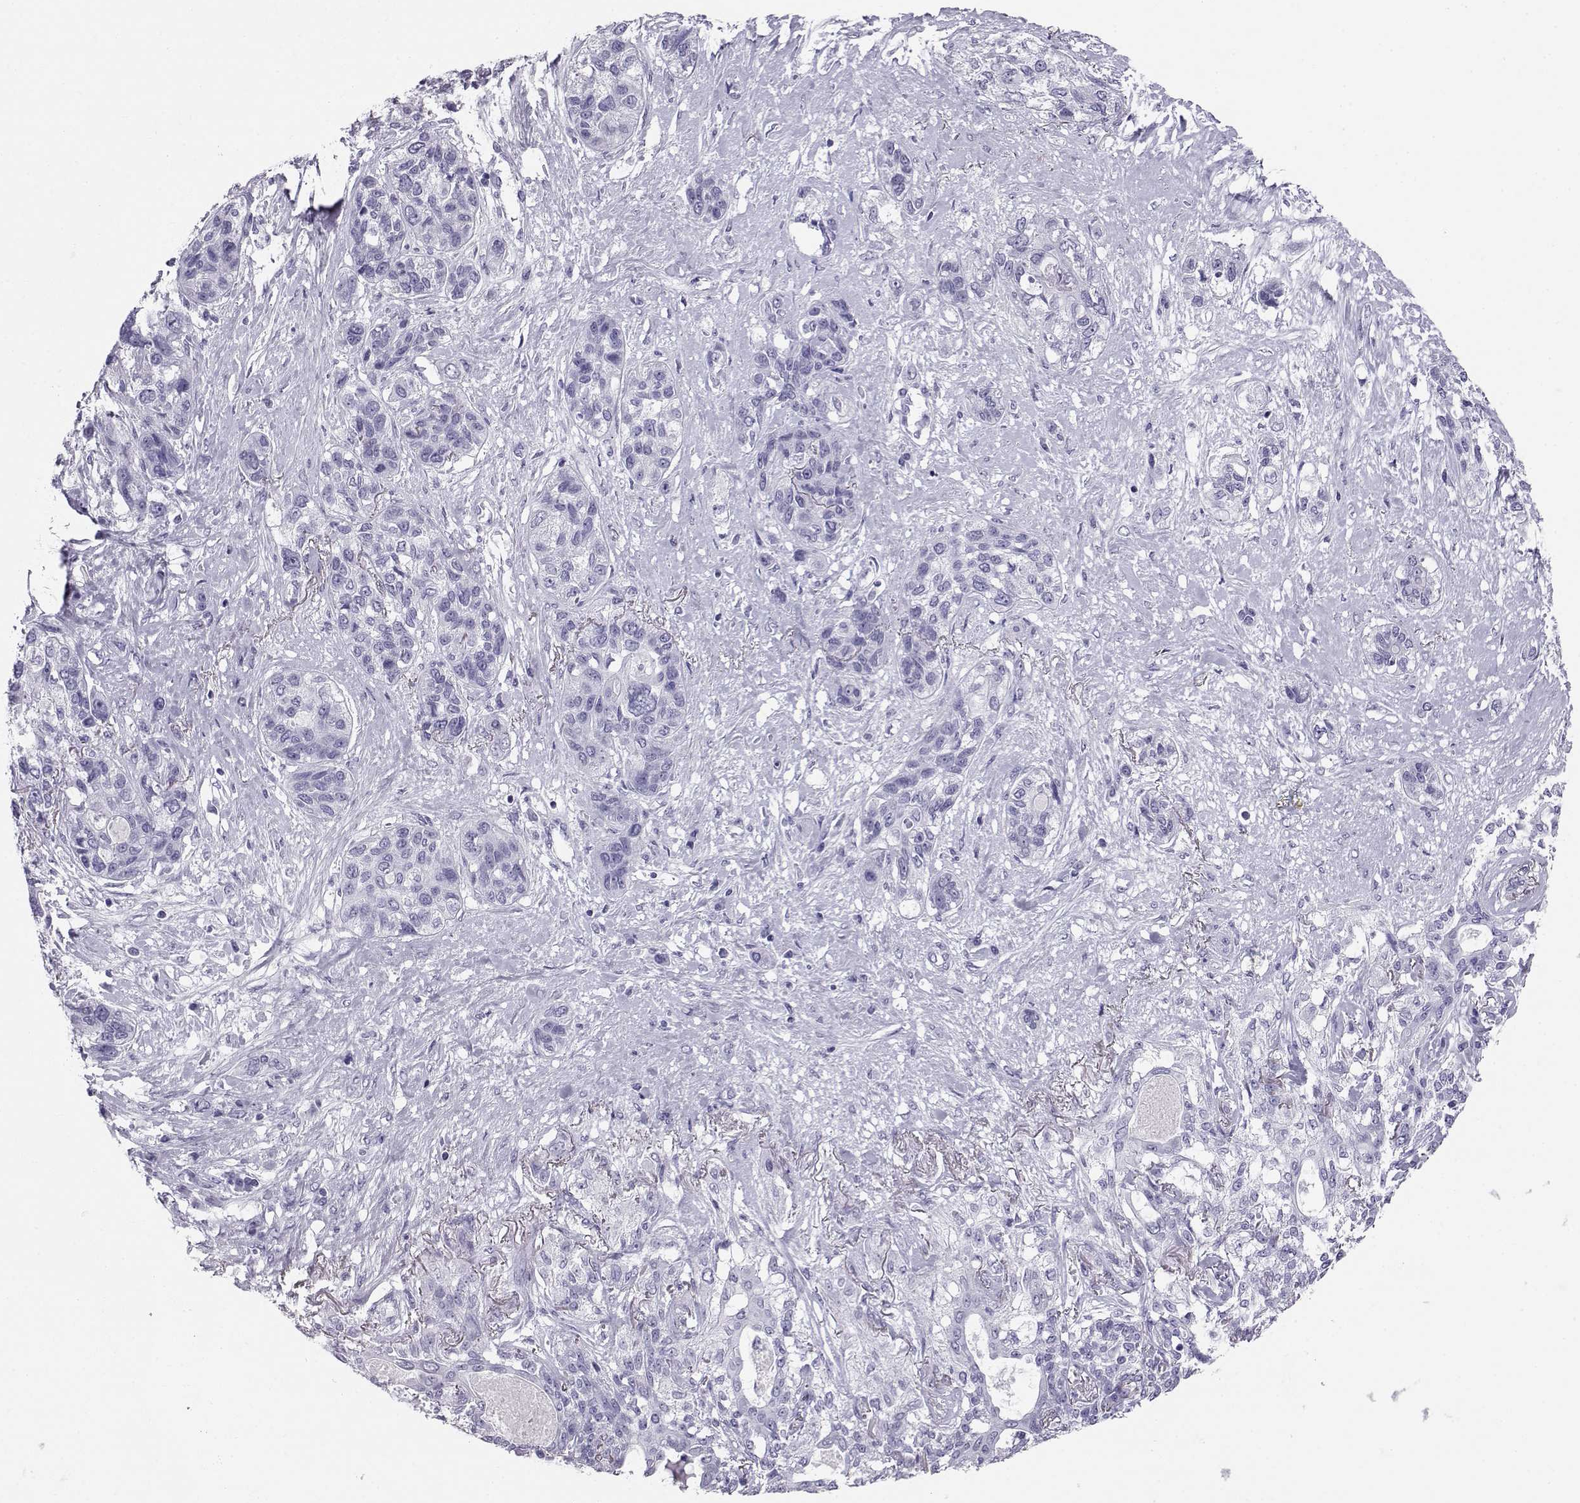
{"staining": {"intensity": "negative", "quantity": "none", "location": "none"}, "tissue": "lung cancer", "cell_type": "Tumor cells", "image_type": "cancer", "snomed": [{"axis": "morphology", "description": "Squamous cell carcinoma, NOS"}, {"axis": "topography", "description": "Lung"}], "caption": "This is a histopathology image of immunohistochemistry (IHC) staining of lung cancer, which shows no expression in tumor cells.", "gene": "RD3", "patient": {"sex": "female", "age": 70}}